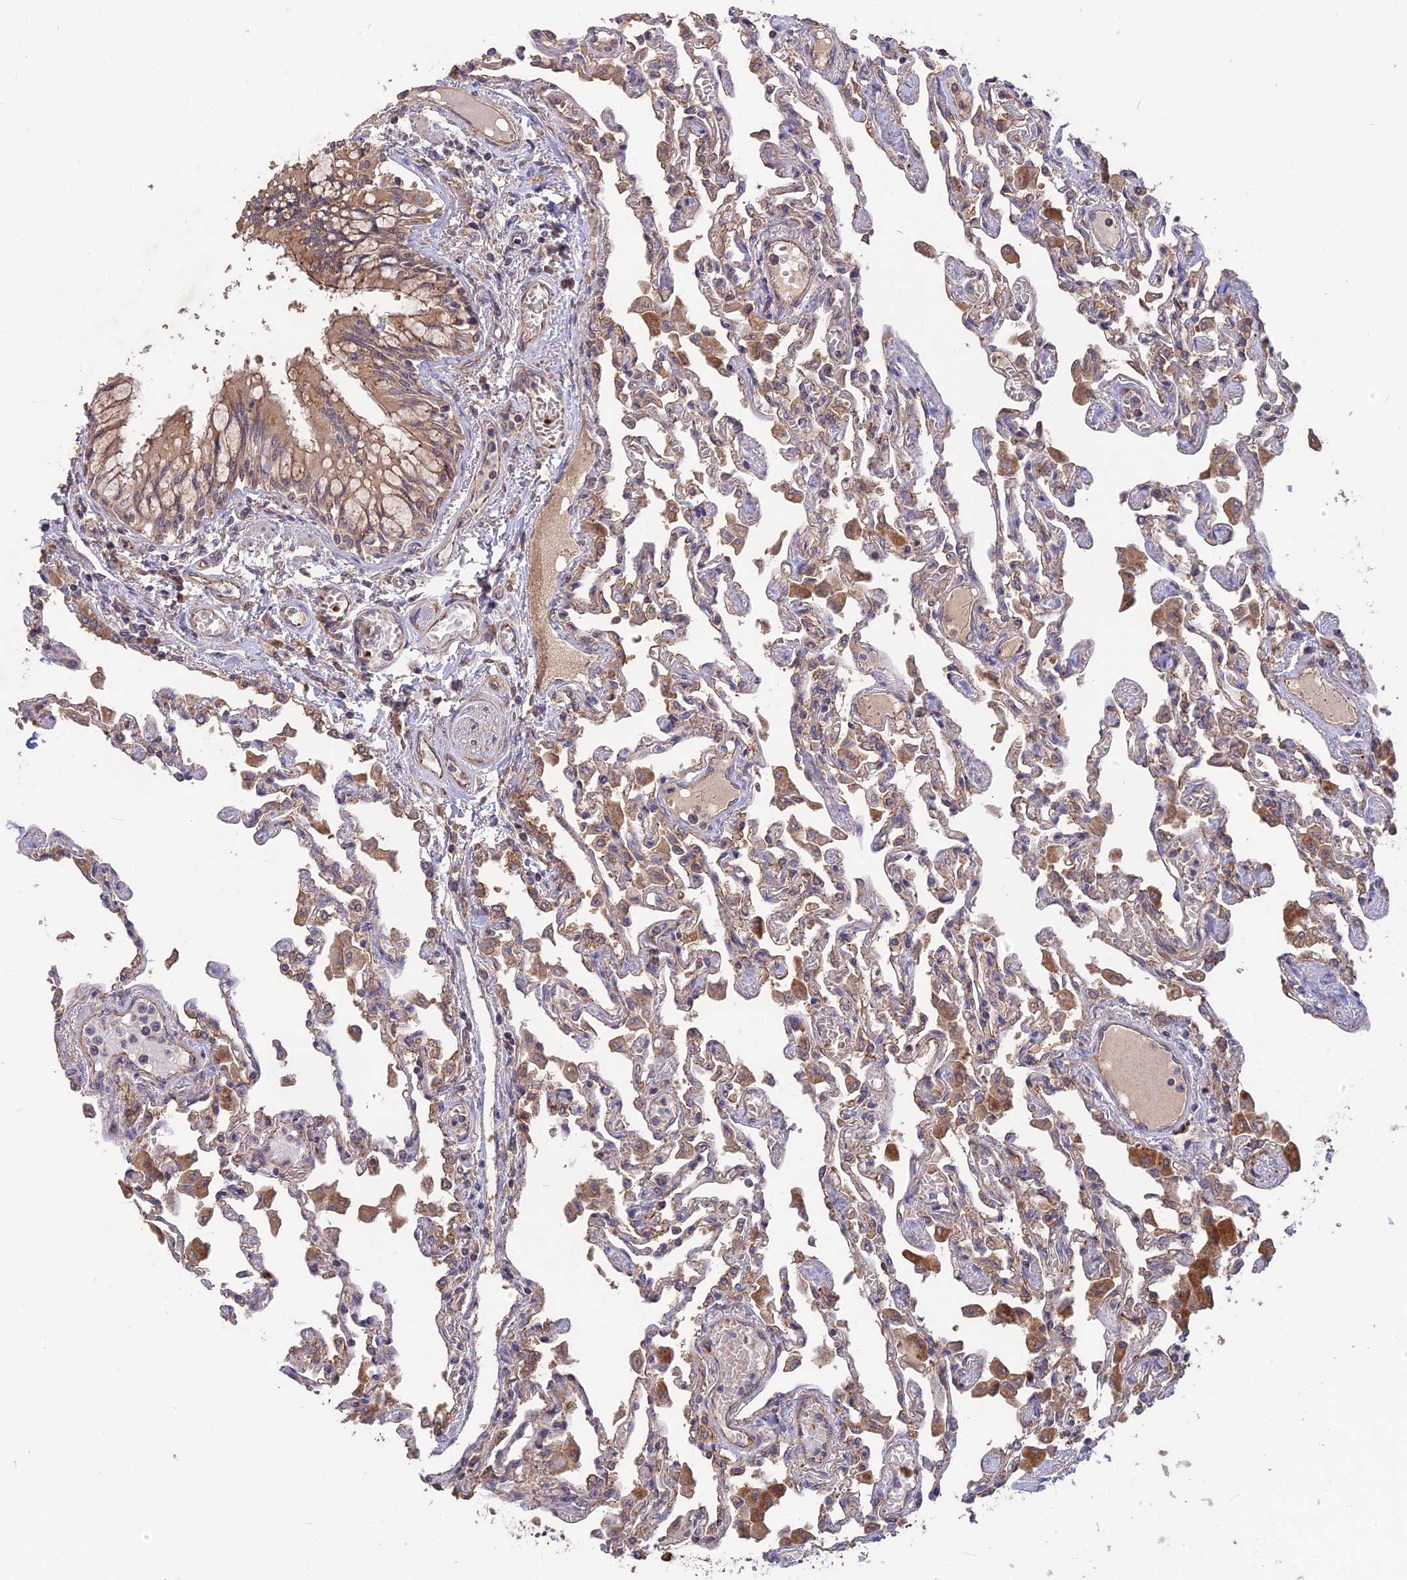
{"staining": {"intensity": "moderate", "quantity": "<25%", "location": "cytoplasmic/membranous"}, "tissue": "lung", "cell_type": "Alveolar cells", "image_type": "normal", "snomed": [{"axis": "morphology", "description": "Normal tissue, NOS"}, {"axis": "topography", "description": "Bronchus"}, {"axis": "topography", "description": "Lung"}], "caption": "Lung stained with immunohistochemistry (IHC) displays moderate cytoplasmic/membranous staining in approximately <25% of alveolar cells. The staining is performed using DAB brown chromogen to label protein expression. The nuclei are counter-stained blue using hematoxylin.", "gene": "ARHGAP40", "patient": {"sex": "female", "age": 49}}